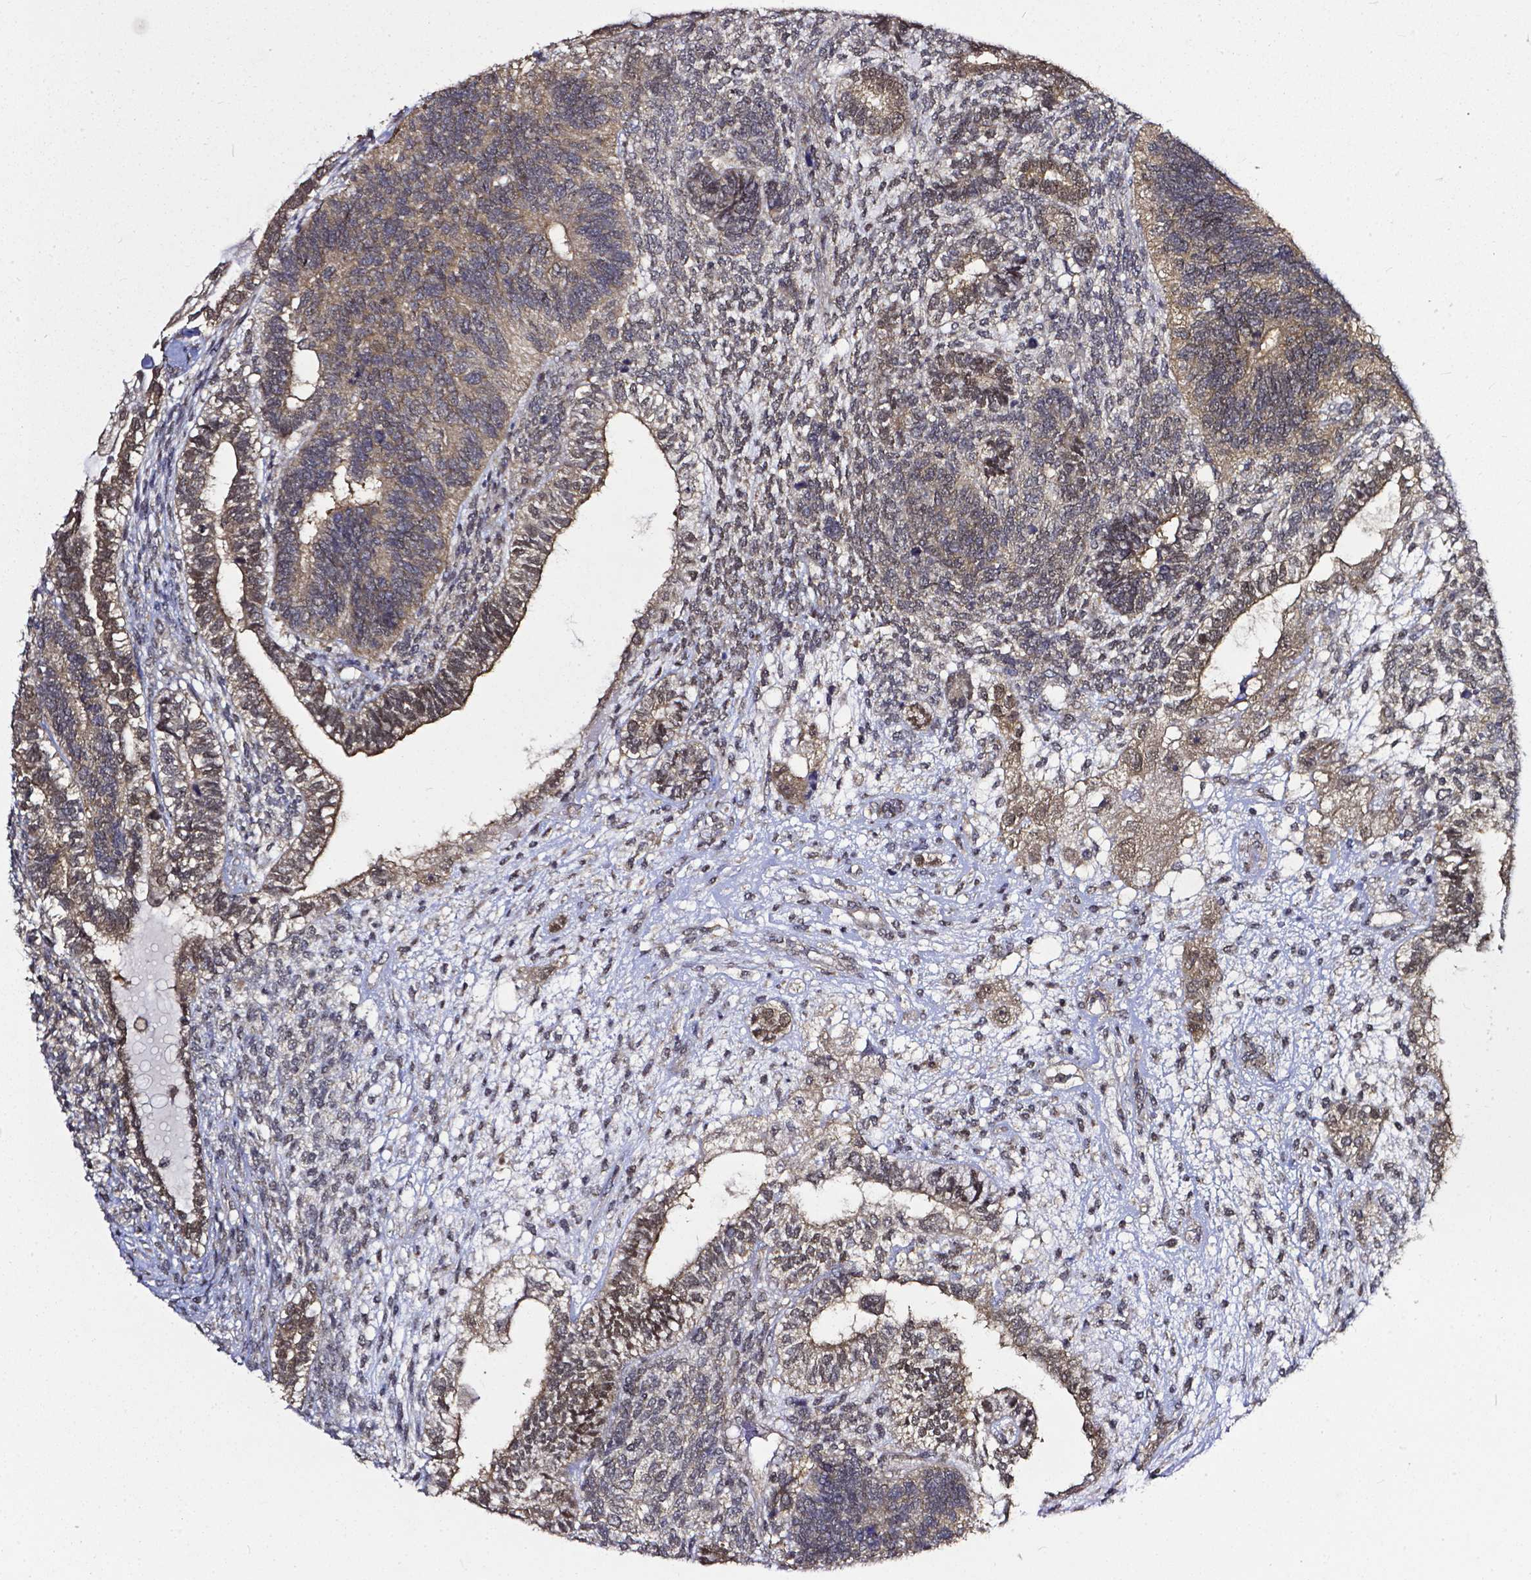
{"staining": {"intensity": "weak", "quantity": ">75%", "location": "cytoplasmic/membranous,nuclear"}, "tissue": "testis cancer", "cell_type": "Tumor cells", "image_type": "cancer", "snomed": [{"axis": "morphology", "description": "Seminoma, NOS"}, {"axis": "morphology", "description": "Carcinoma, Embryonal, NOS"}, {"axis": "topography", "description": "Testis"}], "caption": "Protein analysis of testis cancer (embryonal carcinoma) tissue demonstrates weak cytoplasmic/membranous and nuclear expression in approximately >75% of tumor cells.", "gene": "OTUB1", "patient": {"sex": "male", "age": 41}}